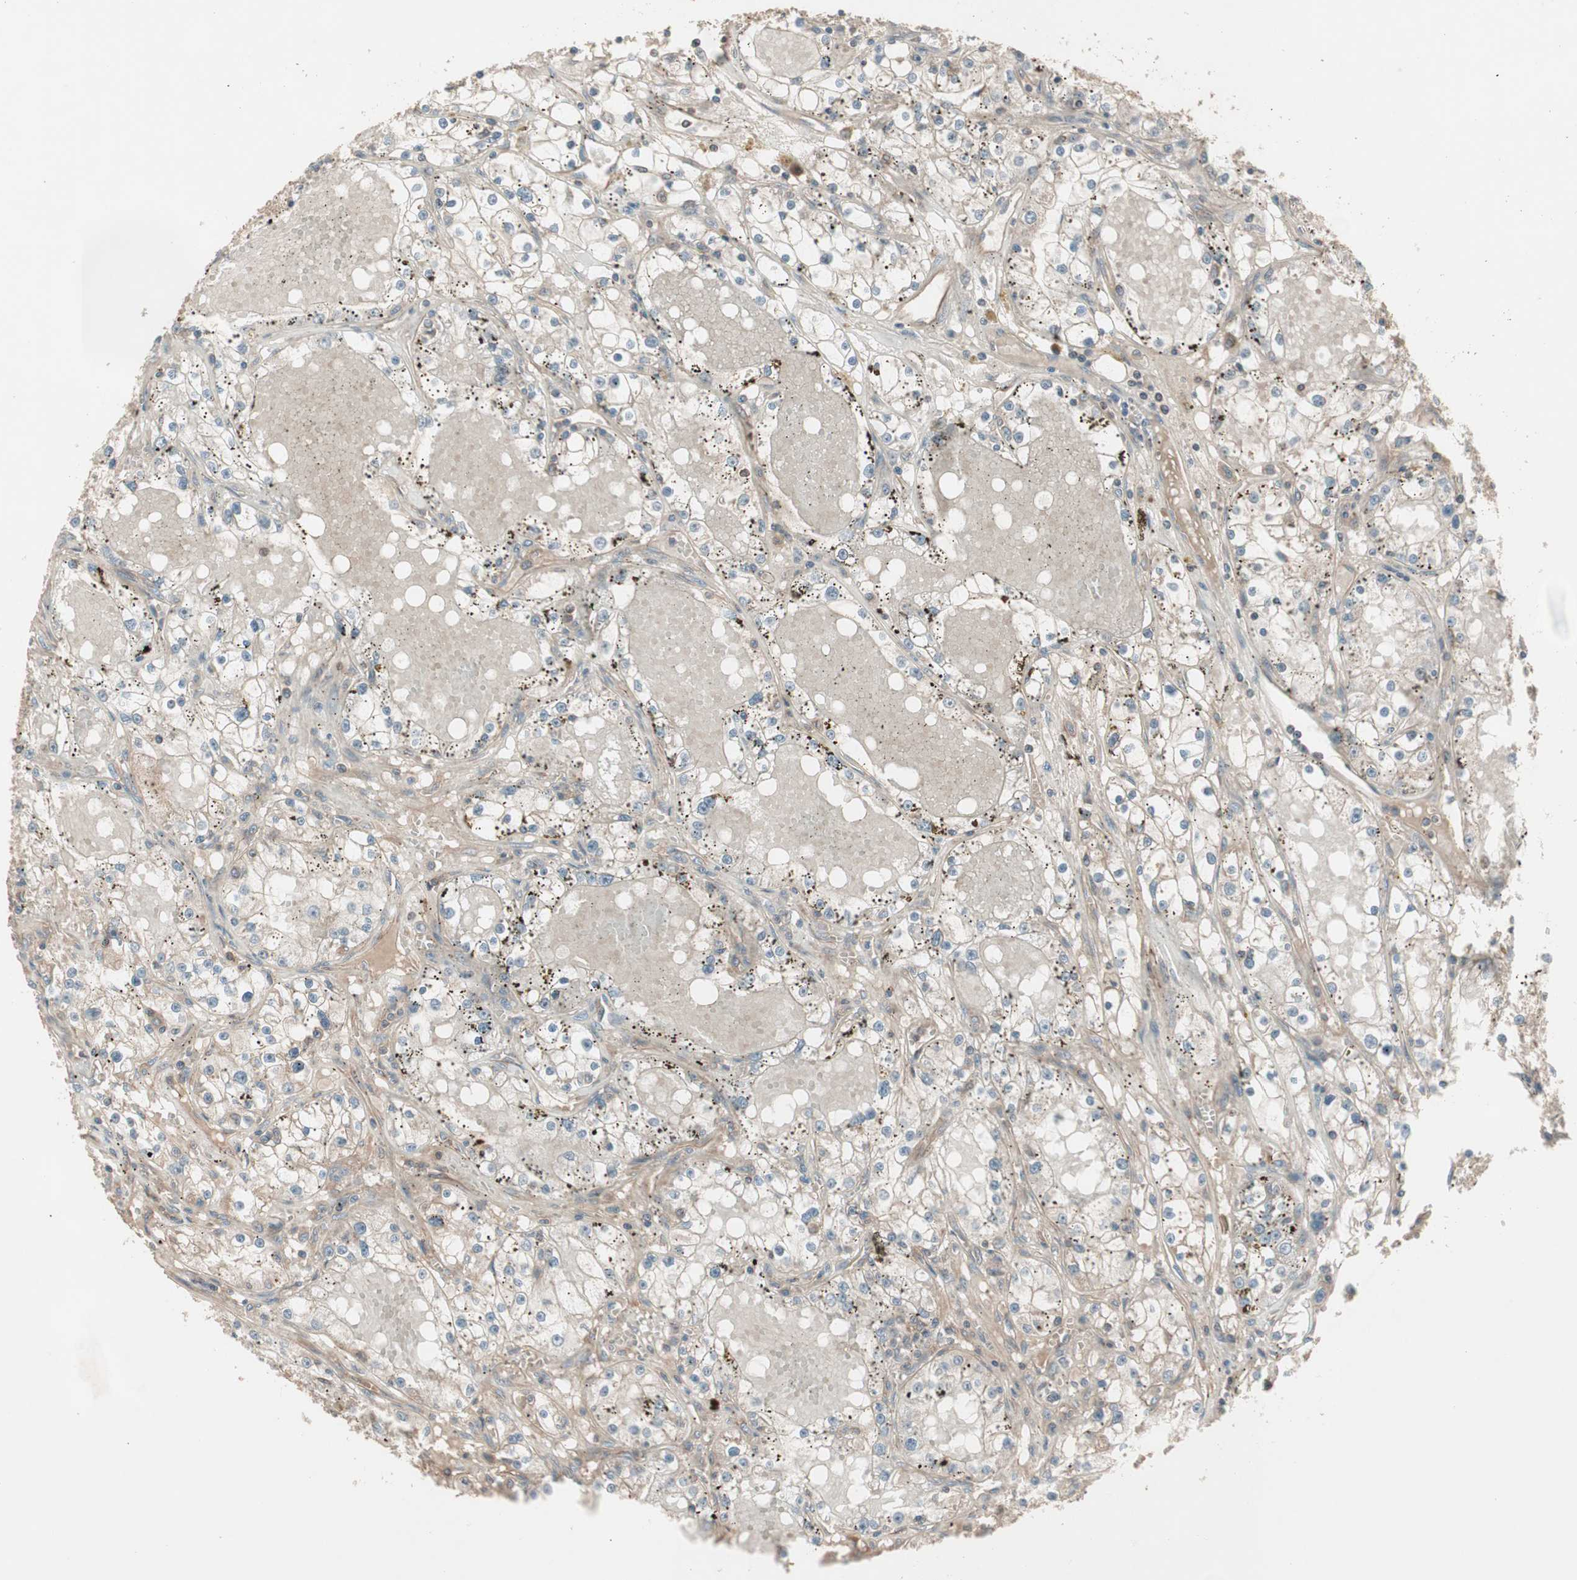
{"staining": {"intensity": "weak", "quantity": "25%-75%", "location": "cytoplasmic/membranous"}, "tissue": "renal cancer", "cell_type": "Tumor cells", "image_type": "cancer", "snomed": [{"axis": "morphology", "description": "Adenocarcinoma, NOS"}, {"axis": "topography", "description": "Kidney"}], "caption": "An immunohistochemistry (IHC) histopathology image of neoplastic tissue is shown. Protein staining in brown shows weak cytoplasmic/membranous positivity in renal cancer (adenocarcinoma) within tumor cells.", "gene": "TFPI", "patient": {"sex": "male", "age": 56}}